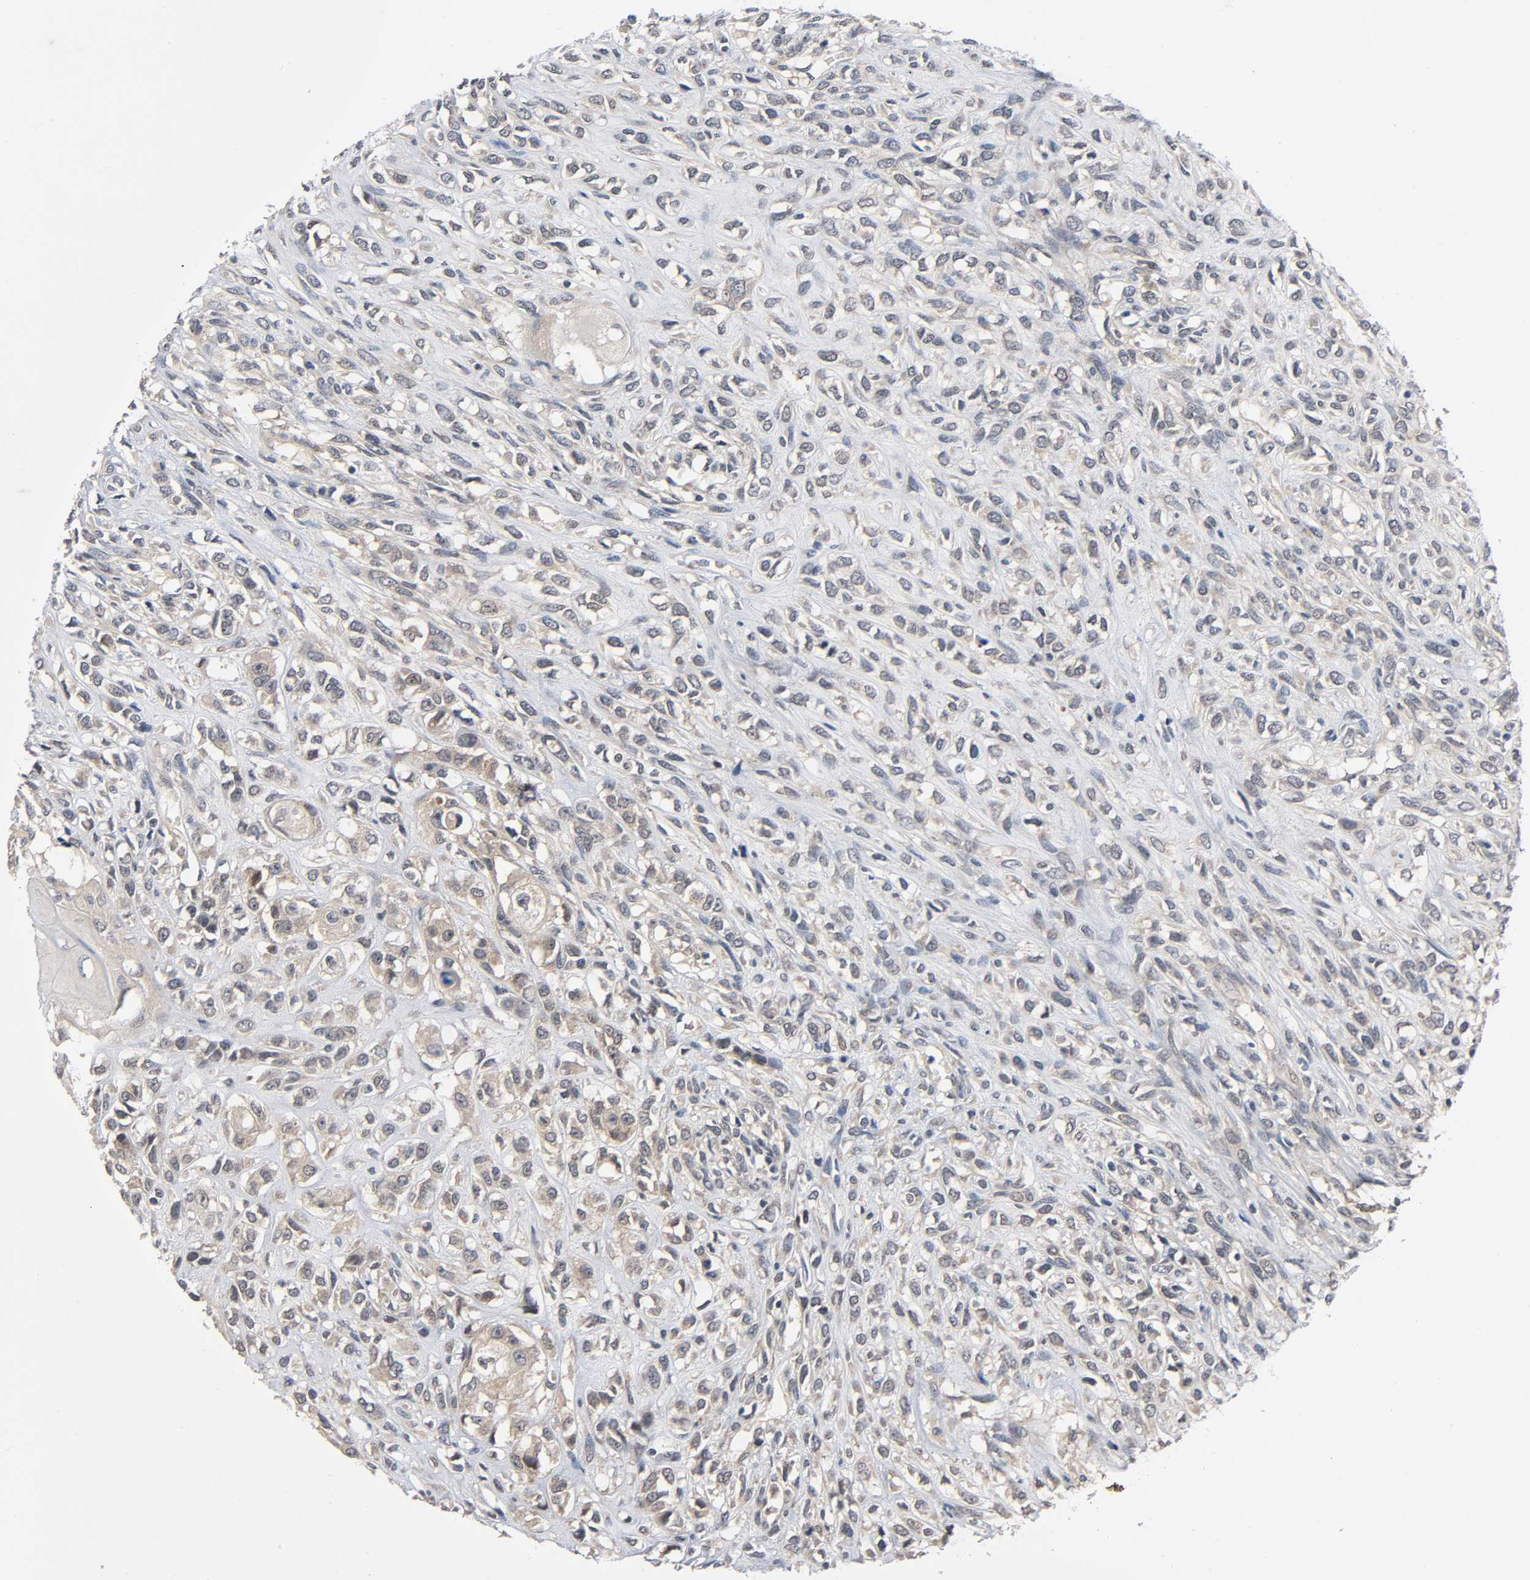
{"staining": {"intensity": "moderate", "quantity": ">75%", "location": "cytoplasmic/membranous"}, "tissue": "head and neck cancer", "cell_type": "Tumor cells", "image_type": "cancer", "snomed": [{"axis": "morphology", "description": "Necrosis, NOS"}, {"axis": "morphology", "description": "Neoplasm, malignant, NOS"}, {"axis": "topography", "description": "Salivary gland"}, {"axis": "topography", "description": "Head-Neck"}], "caption": "Moderate cytoplasmic/membranous protein expression is identified in approximately >75% of tumor cells in malignant neoplasm (head and neck).", "gene": "MAPK8", "patient": {"sex": "male", "age": 43}}